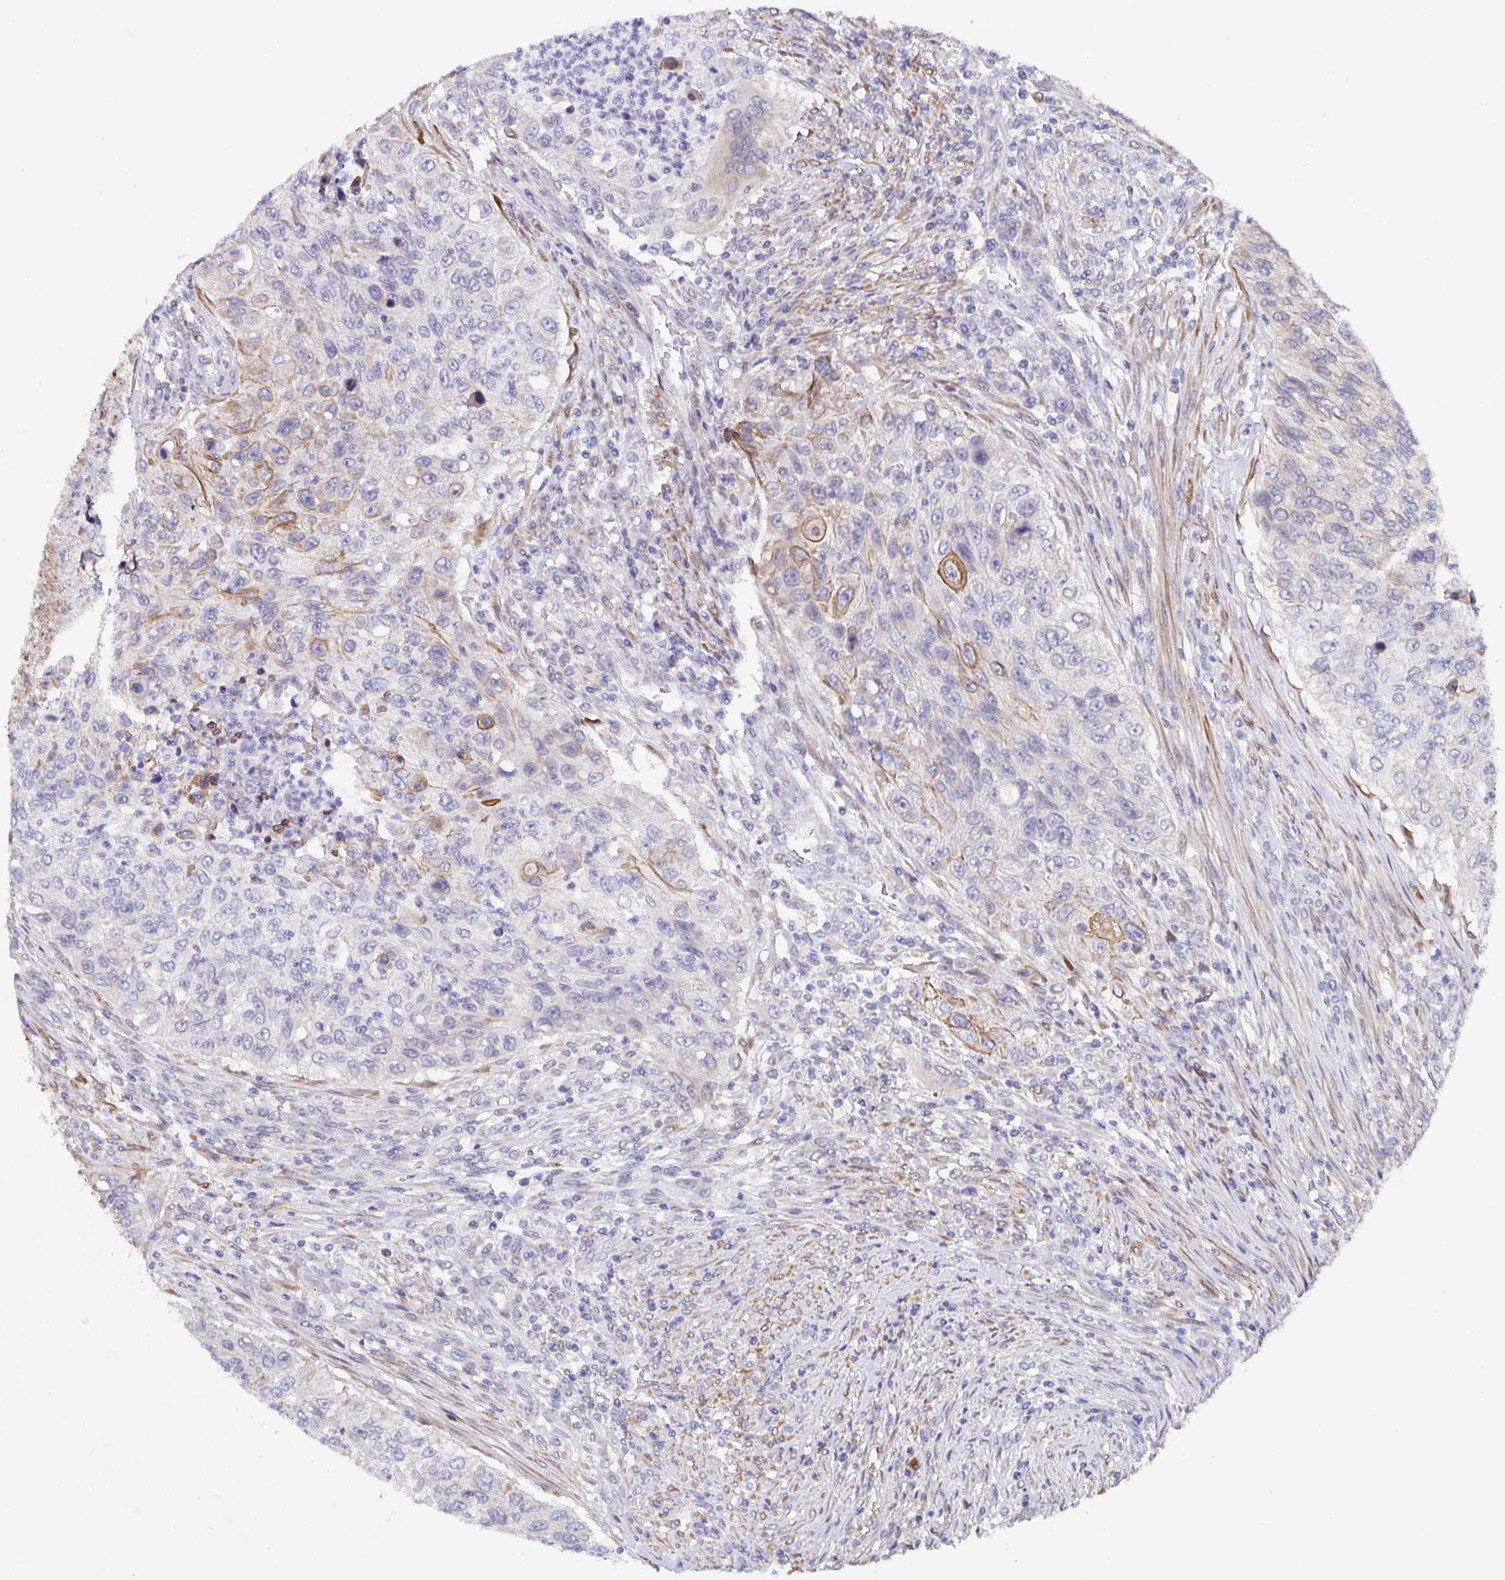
{"staining": {"intensity": "weak", "quantity": "<25%", "location": "cytoplasmic/membranous"}, "tissue": "urothelial cancer", "cell_type": "Tumor cells", "image_type": "cancer", "snomed": [{"axis": "morphology", "description": "Urothelial carcinoma, High grade"}, {"axis": "topography", "description": "Urinary bladder"}], "caption": "This is an IHC histopathology image of human urothelial cancer. There is no positivity in tumor cells.", "gene": "ZIK1", "patient": {"sex": "female", "age": 60}}